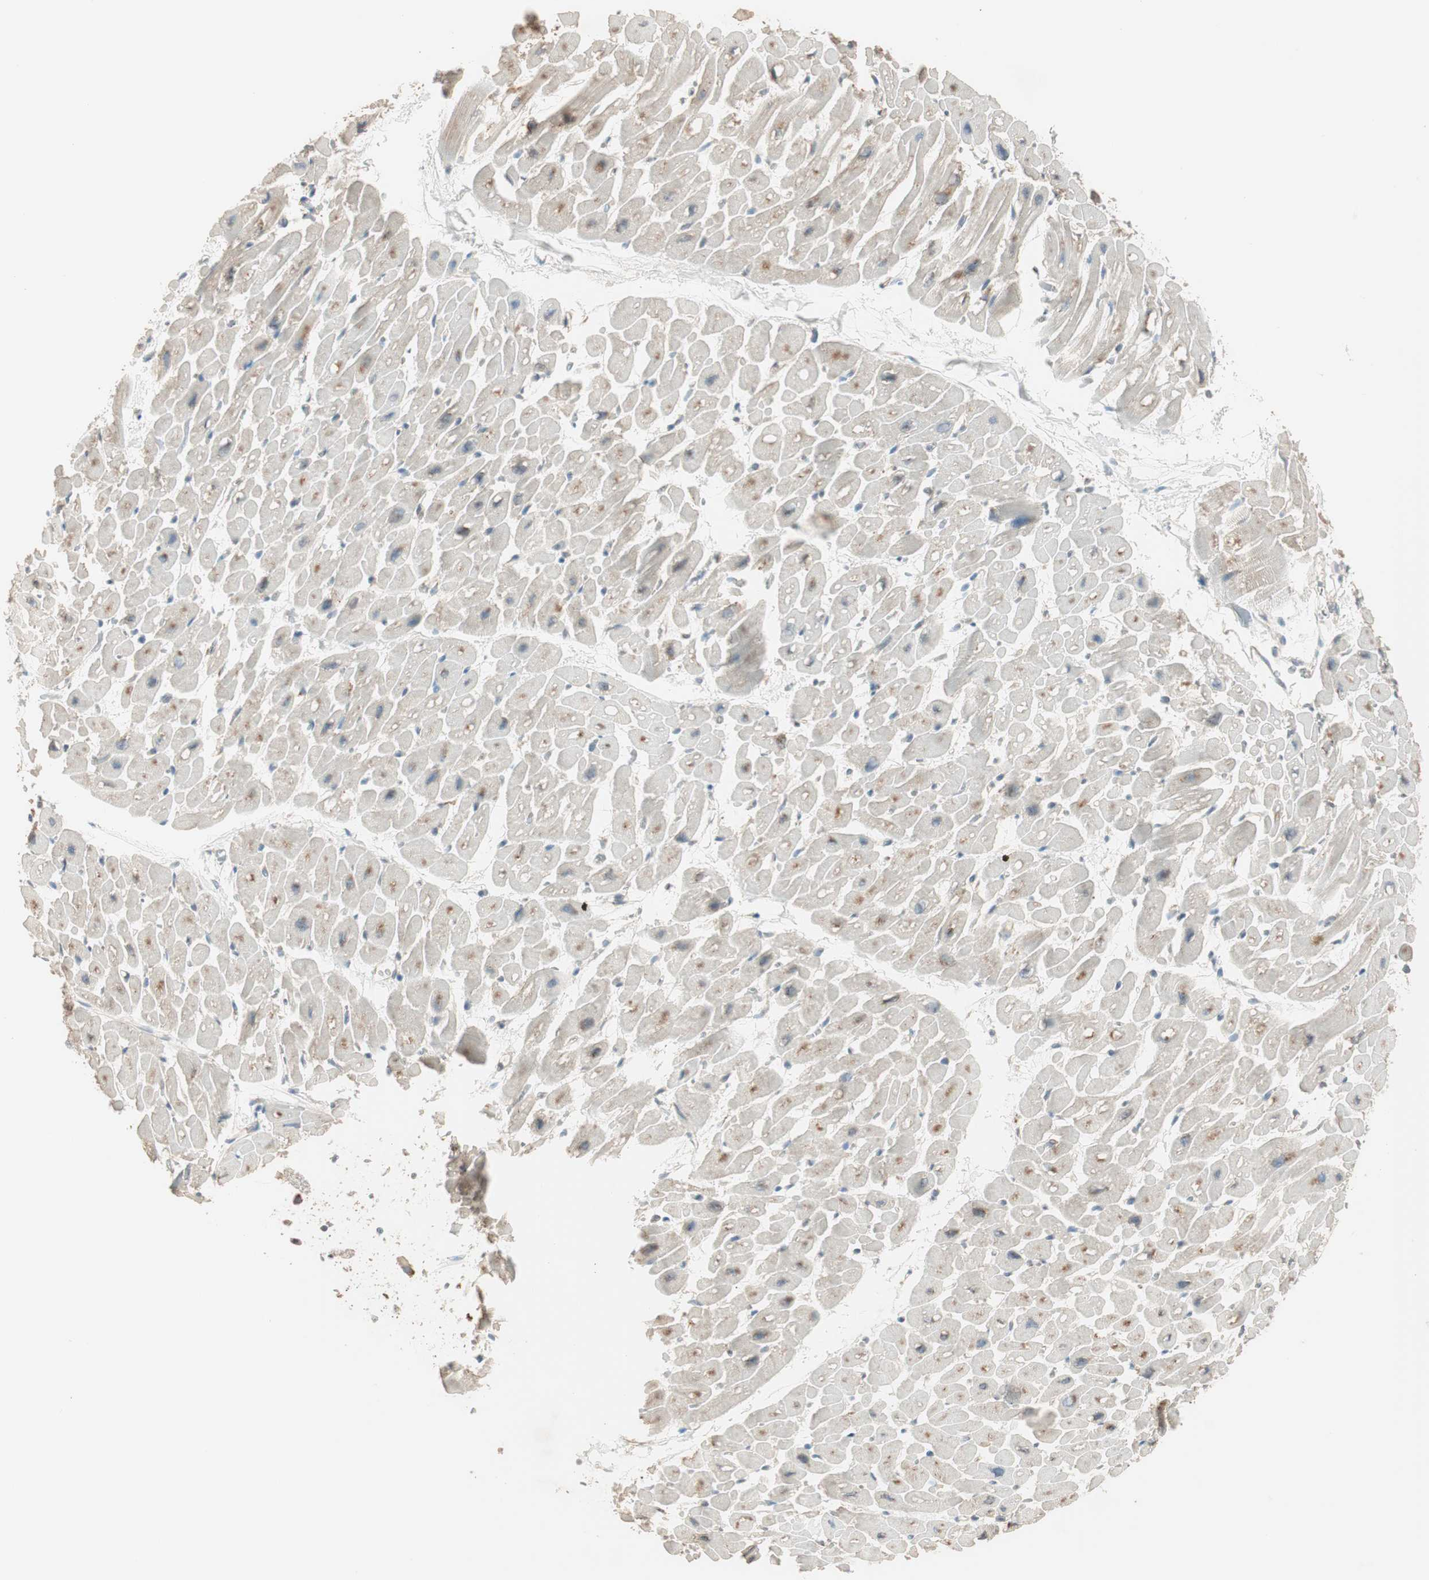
{"staining": {"intensity": "moderate", "quantity": "25%-75%", "location": "cytoplasmic/membranous"}, "tissue": "heart muscle", "cell_type": "Cardiomyocytes", "image_type": "normal", "snomed": [{"axis": "morphology", "description": "Normal tissue, NOS"}, {"axis": "topography", "description": "Heart"}], "caption": "Brown immunohistochemical staining in normal heart muscle displays moderate cytoplasmic/membranous positivity in about 25%-75% of cardiomyocytes. The staining is performed using DAB brown chromogen to label protein expression. The nuclei are counter-stained blue using hematoxylin.", "gene": "SEC16A", "patient": {"sex": "male", "age": 45}}